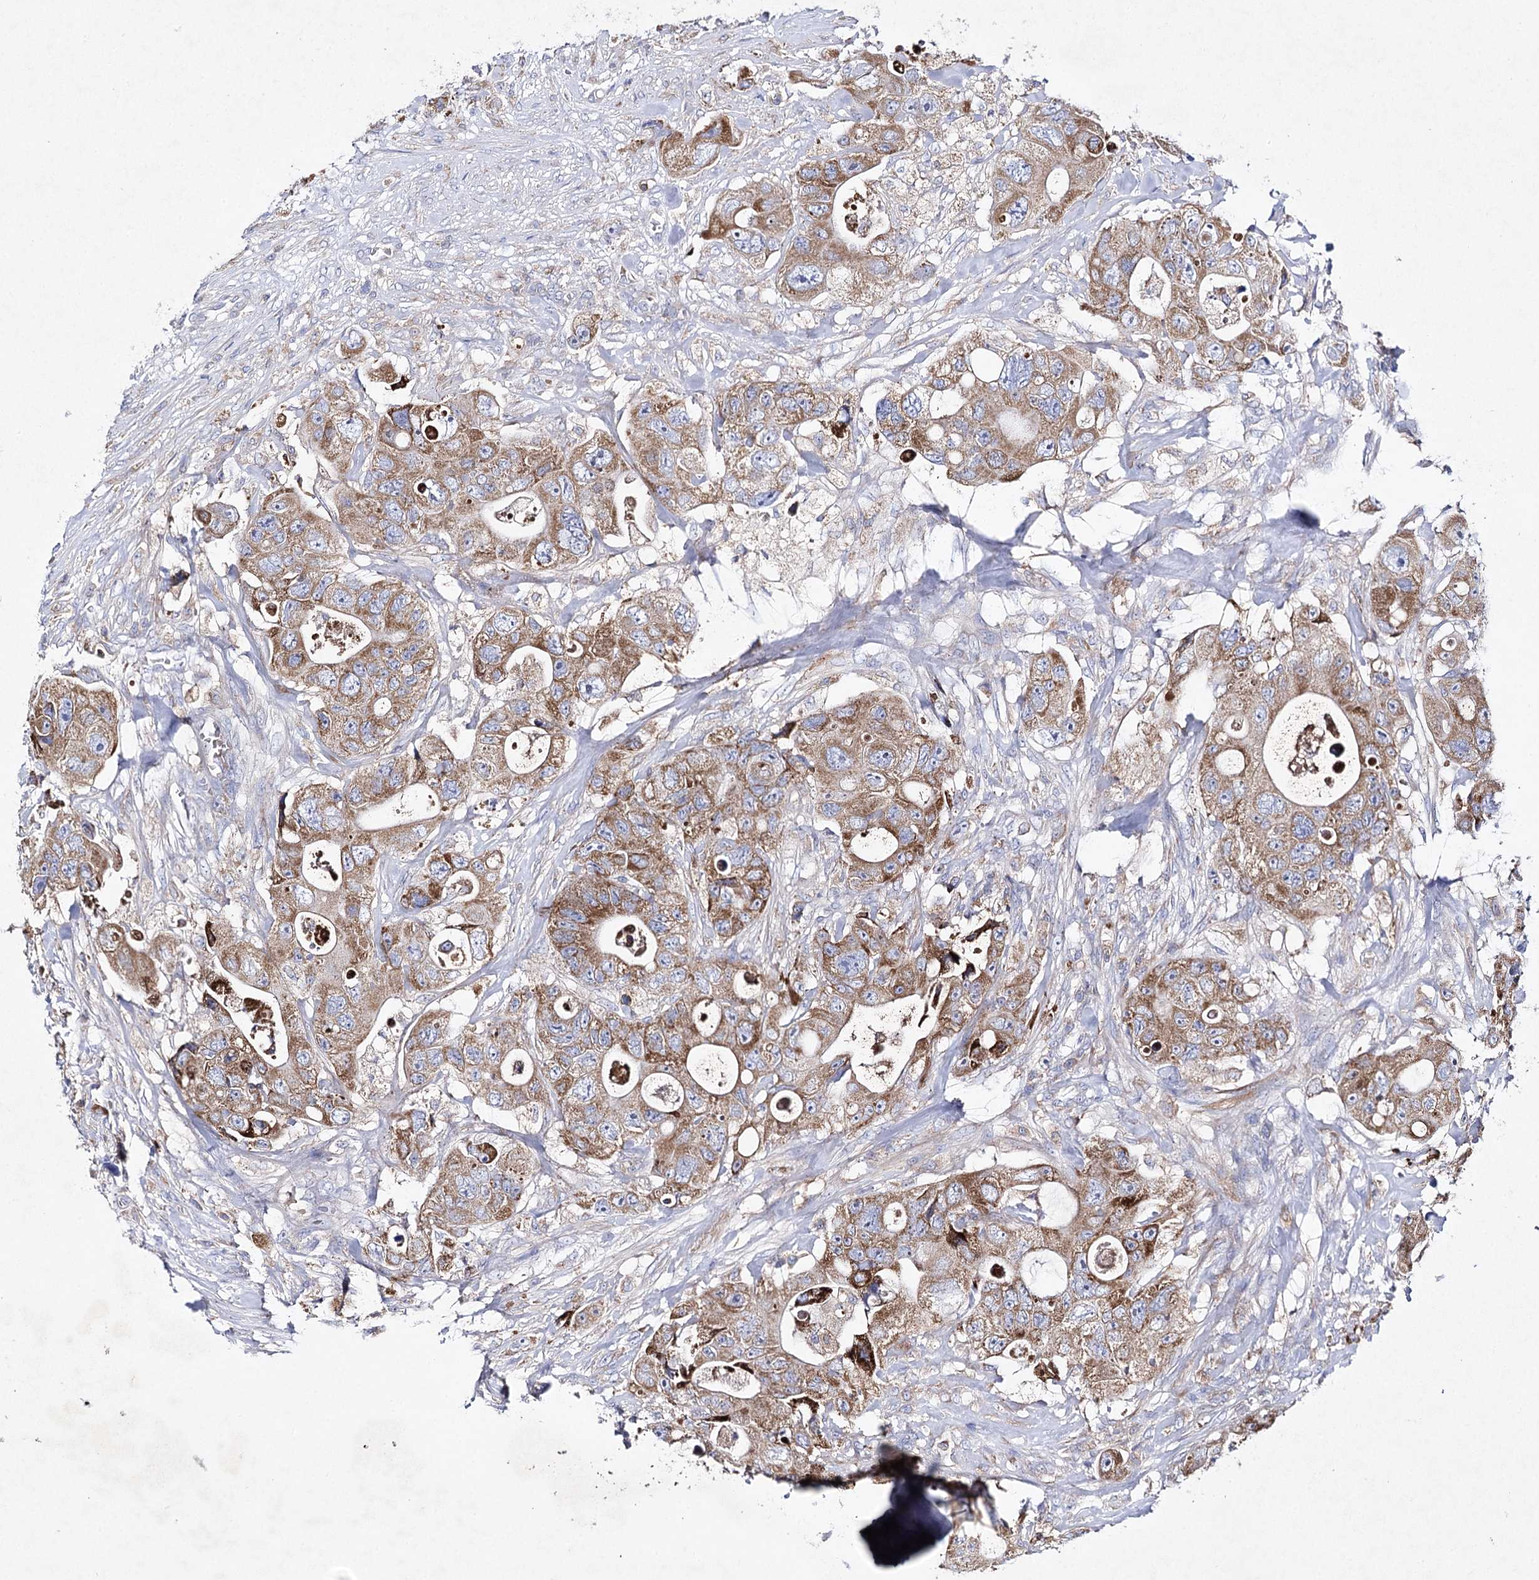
{"staining": {"intensity": "moderate", "quantity": ">75%", "location": "cytoplasmic/membranous"}, "tissue": "colorectal cancer", "cell_type": "Tumor cells", "image_type": "cancer", "snomed": [{"axis": "morphology", "description": "Adenocarcinoma, NOS"}, {"axis": "topography", "description": "Colon"}], "caption": "A histopathology image showing moderate cytoplasmic/membranous staining in approximately >75% of tumor cells in colorectal cancer, as visualized by brown immunohistochemical staining.", "gene": "COX15", "patient": {"sex": "female", "age": 46}}